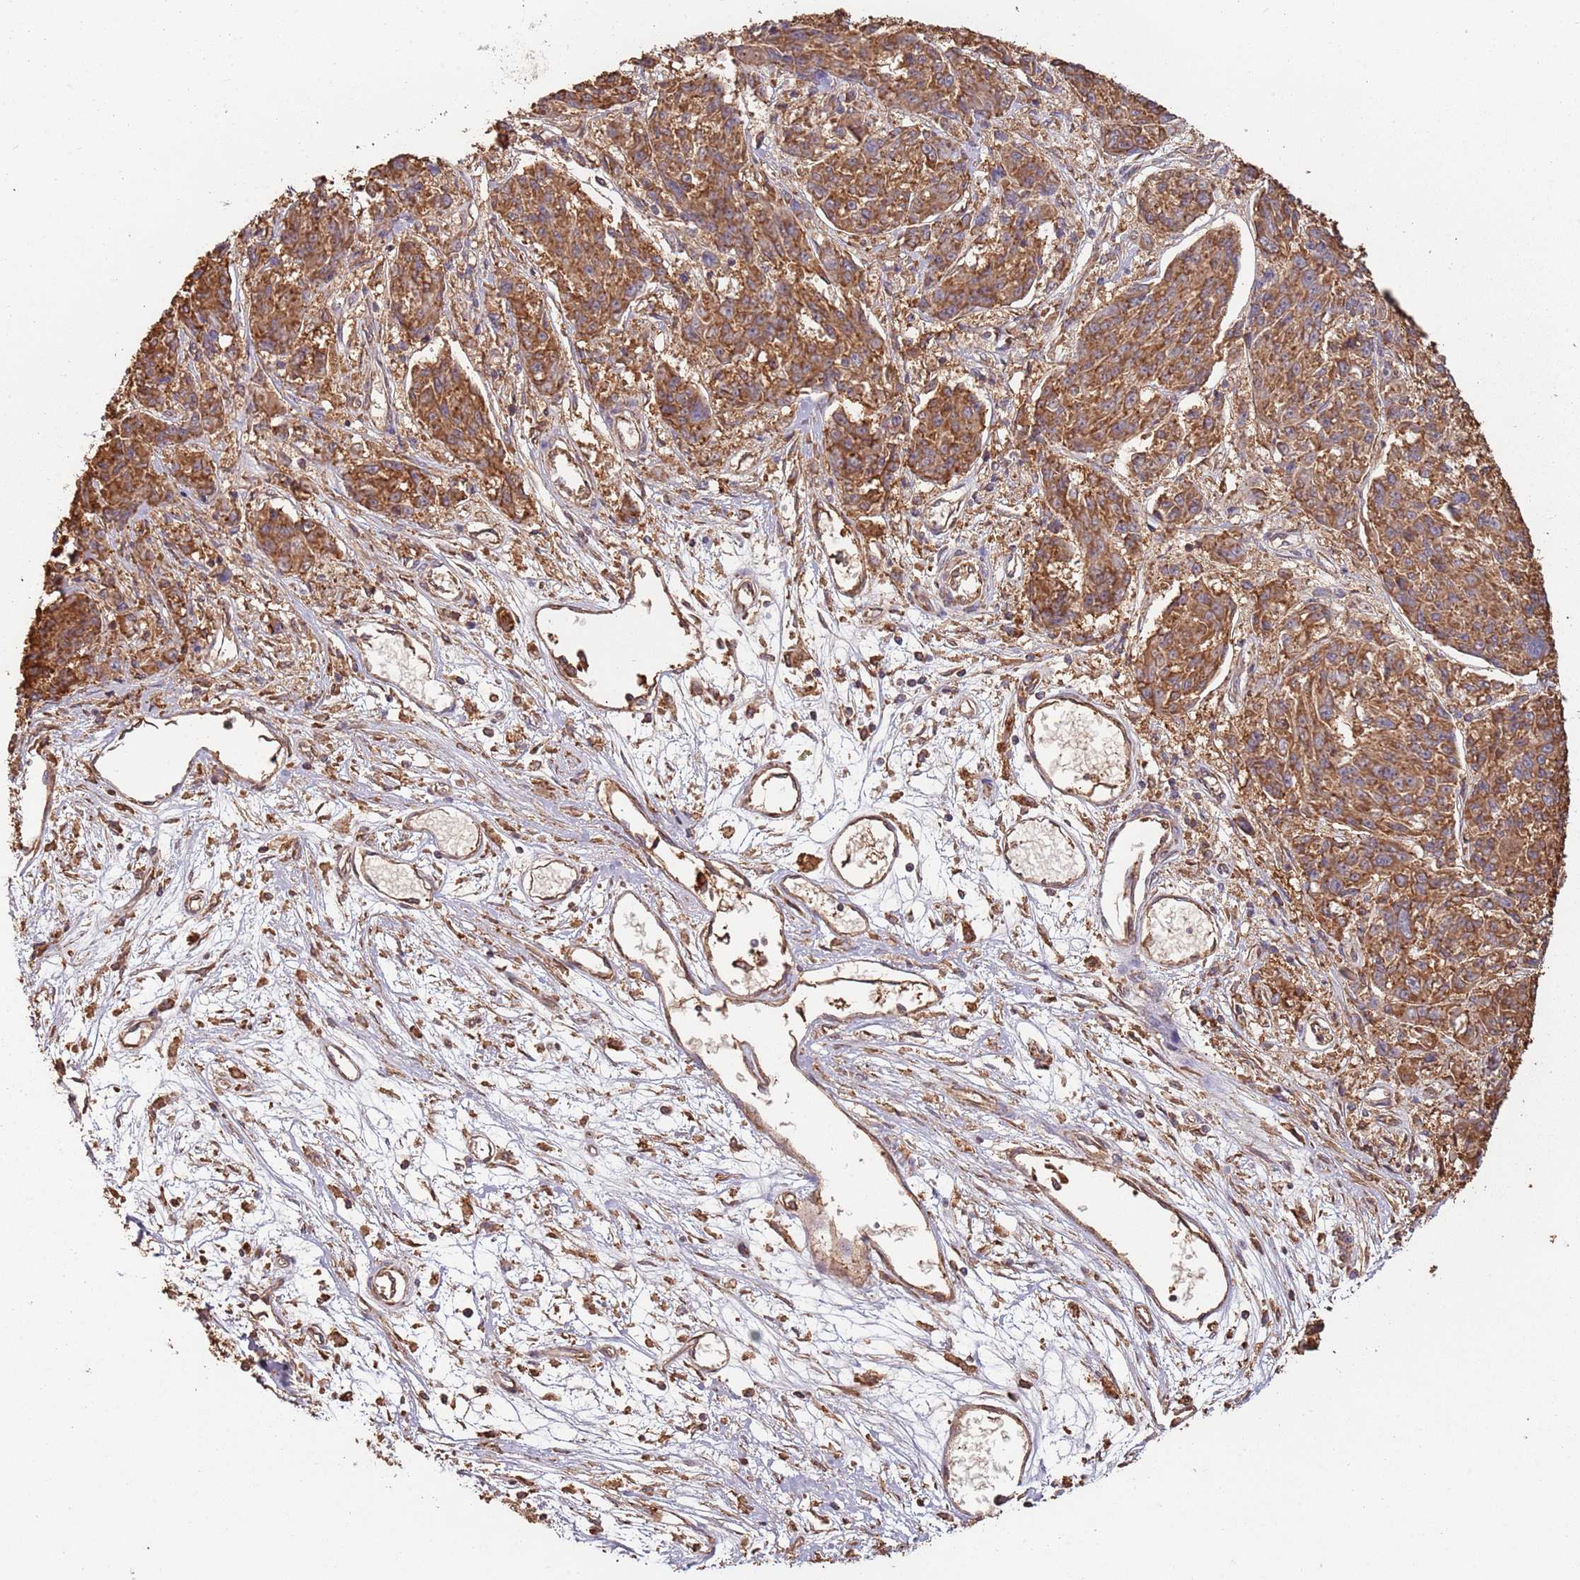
{"staining": {"intensity": "moderate", "quantity": ">75%", "location": "cytoplasmic/membranous"}, "tissue": "melanoma", "cell_type": "Tumor cells", "image_type": "cancer", "snomed": [{"axis": "morphology", "description": "Malignant melanoma, NOS"}, {"axis": "topography", "description": "Skin"}], "caption": "About >75% of tumor cells in human malignant melanoma show moderate cytoplasmic/membranous protein staining as visualized by brown immunohistochemical staining.", "gene": "ATOSB", "patient": {"sex": "male", "age": 53}}